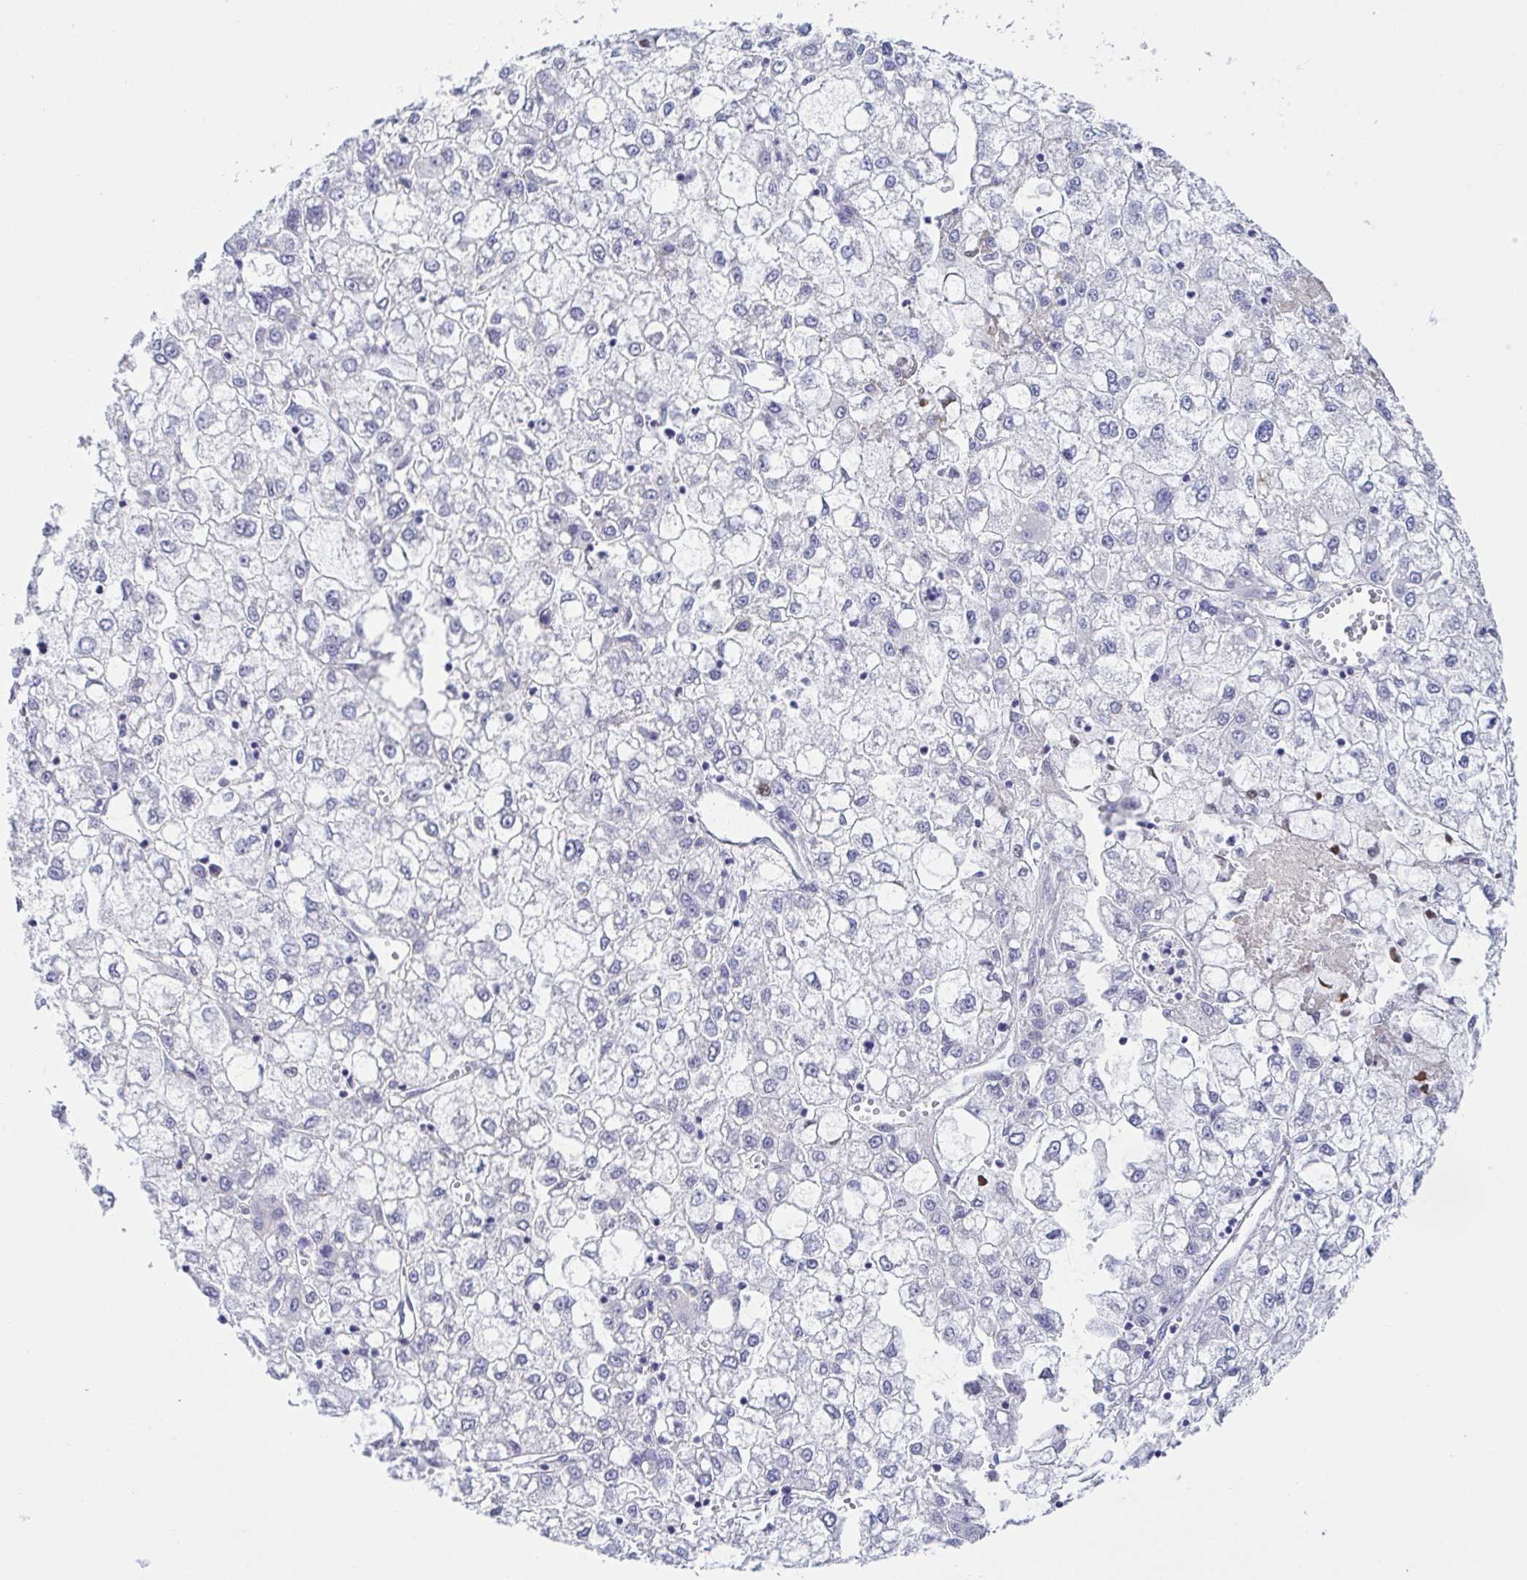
{"staining": {"intensity": "negative", "quantity": "none", "location": "none"}, "tissue": "liver cancer", "cell_type": "Tumor cells", "image_type": "cancer", "snomed": [{"axis": "morphology", "description": "Carcinoma, Hepatocellular, NOS"}, {"axis": "topography", "description": "Liver"}], "caption": "Liver cancer (hepatocellular carcinoma) was stained to show a protein in brown. There is no significant staining in tumor cells.", "gene": "COL17A1", "patient": {"sex": "male", "age": 40}}